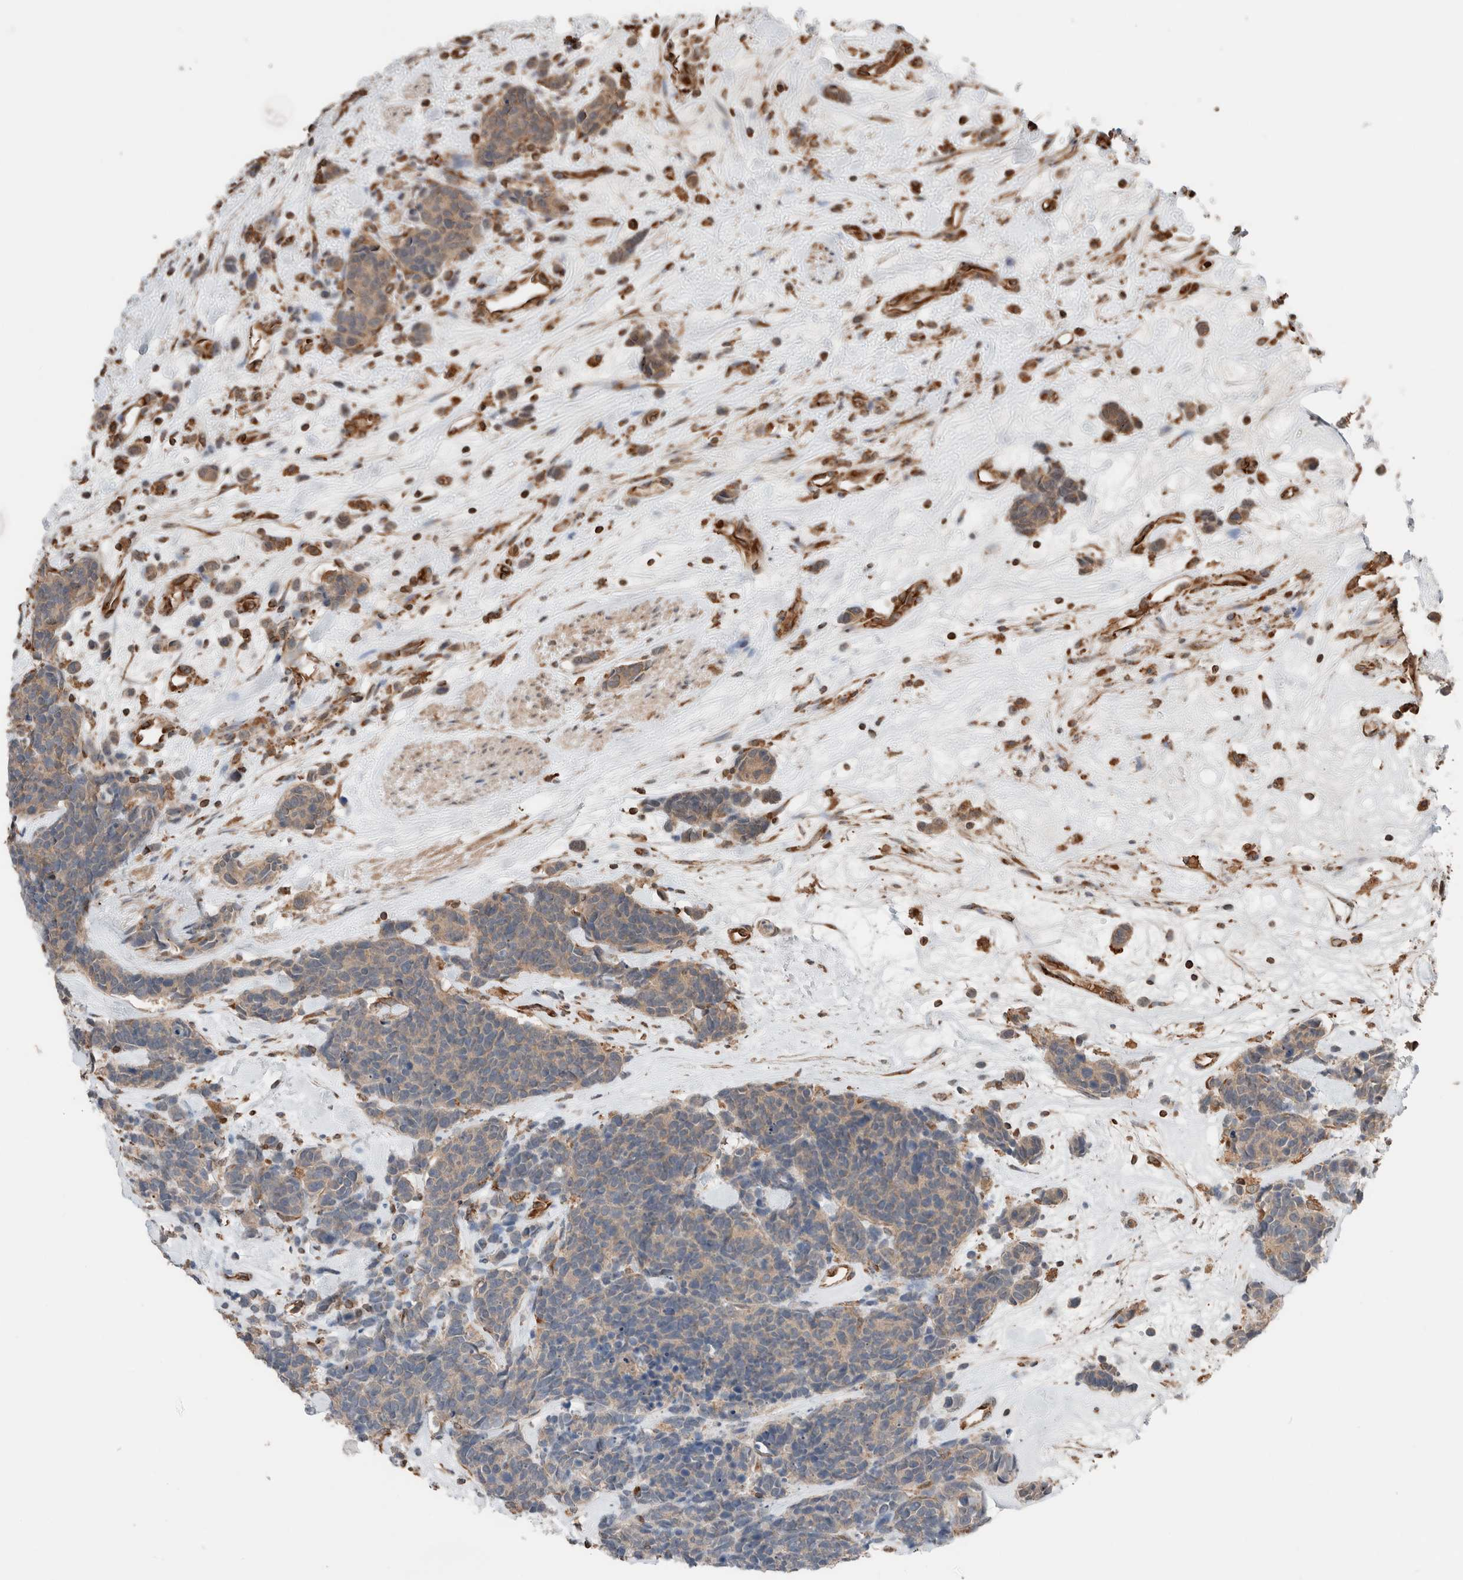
{"staining": {"intensity": "weak", "quantity": "25%-75%", "location": "cytoplasmic/membranous"}, "tissue": "carcinoid", "cell_type": "Tumor cells", "image_type": "cancer", "snomed": [{"axis": "morphology", "description": "Carcinoma, NOS"}, {"axis": "morphology", "description": "Carcinoid, malignant, NOS"}, {"axis": "topography", "description": "Urinary bladder"}], "caption": "There is low levels of weak cytoplasmic/membranous expression in tumor cells of carcinoid, as demonstrated by immunohistochemical staining (brown color).", "gene": "ERAP2", "patient": {"sex": "male", "age": 57}}